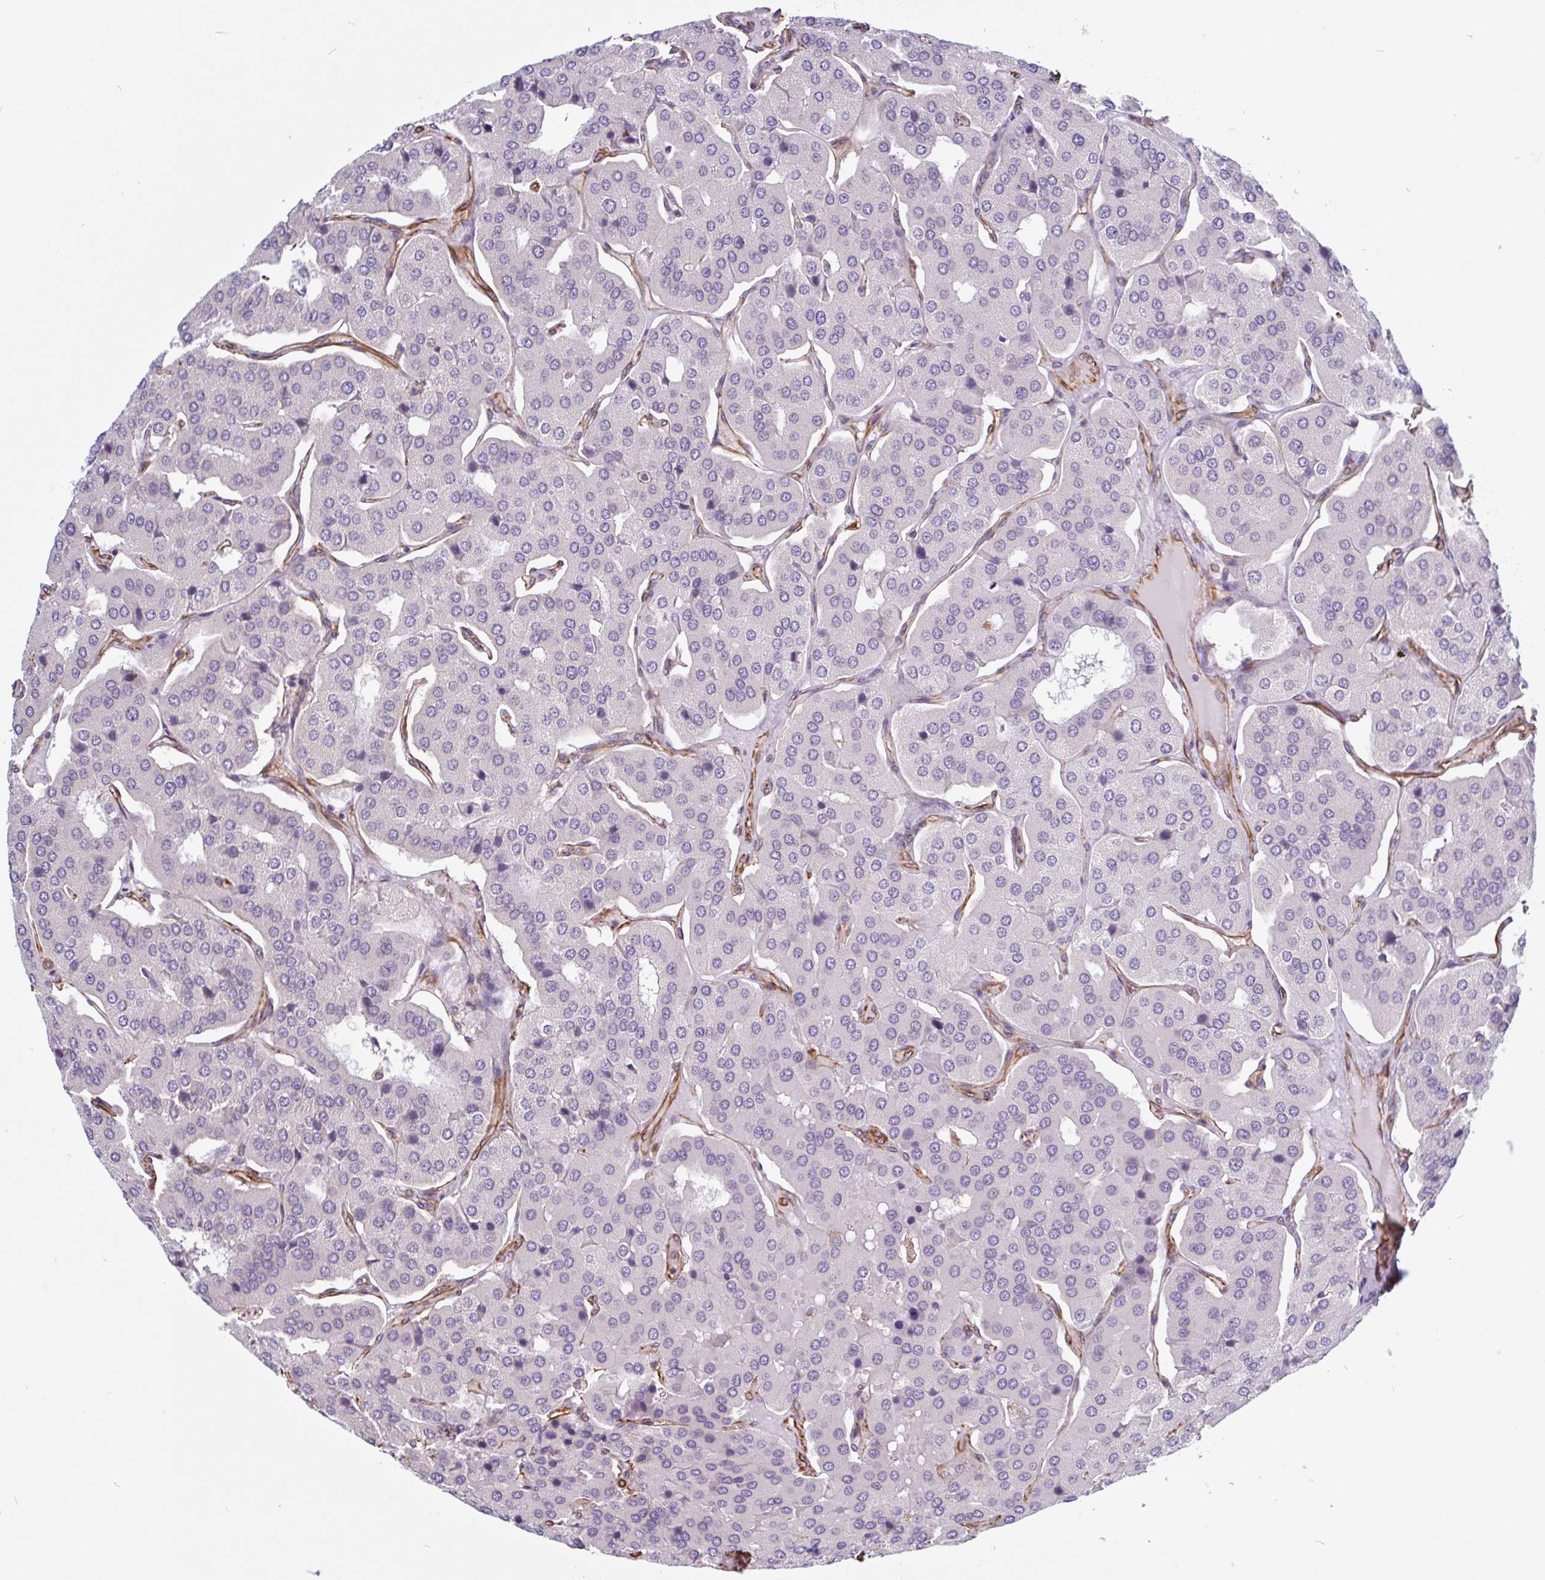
{"staining": {"intensity": "negative", "quantity": "none", "location": "none"}, "tissue": "parathyroid gland", "cell_type": "Glandular cells", "image_type": "normal", "snomed": [{"axis": "morphology", "description": "Normal tissue, NOS"}, {"axis": "morphology", "description": "Adenoma, NOS"}, {"axis": "topography", "description": "Parathyroid gland"}], "caption": "Photomicrograph shows no protein positivity in glandular cells of benign parathyroid gland. Brightfield microscopy of immunohistochemistry (IHC) stained with DAB (3,3'-diaminobenzidine) (brown) and hematoxylin (blue), captured at high magnification.", "gene": "PPFIA1", "patient": {"sex": "female", "age": 86}}